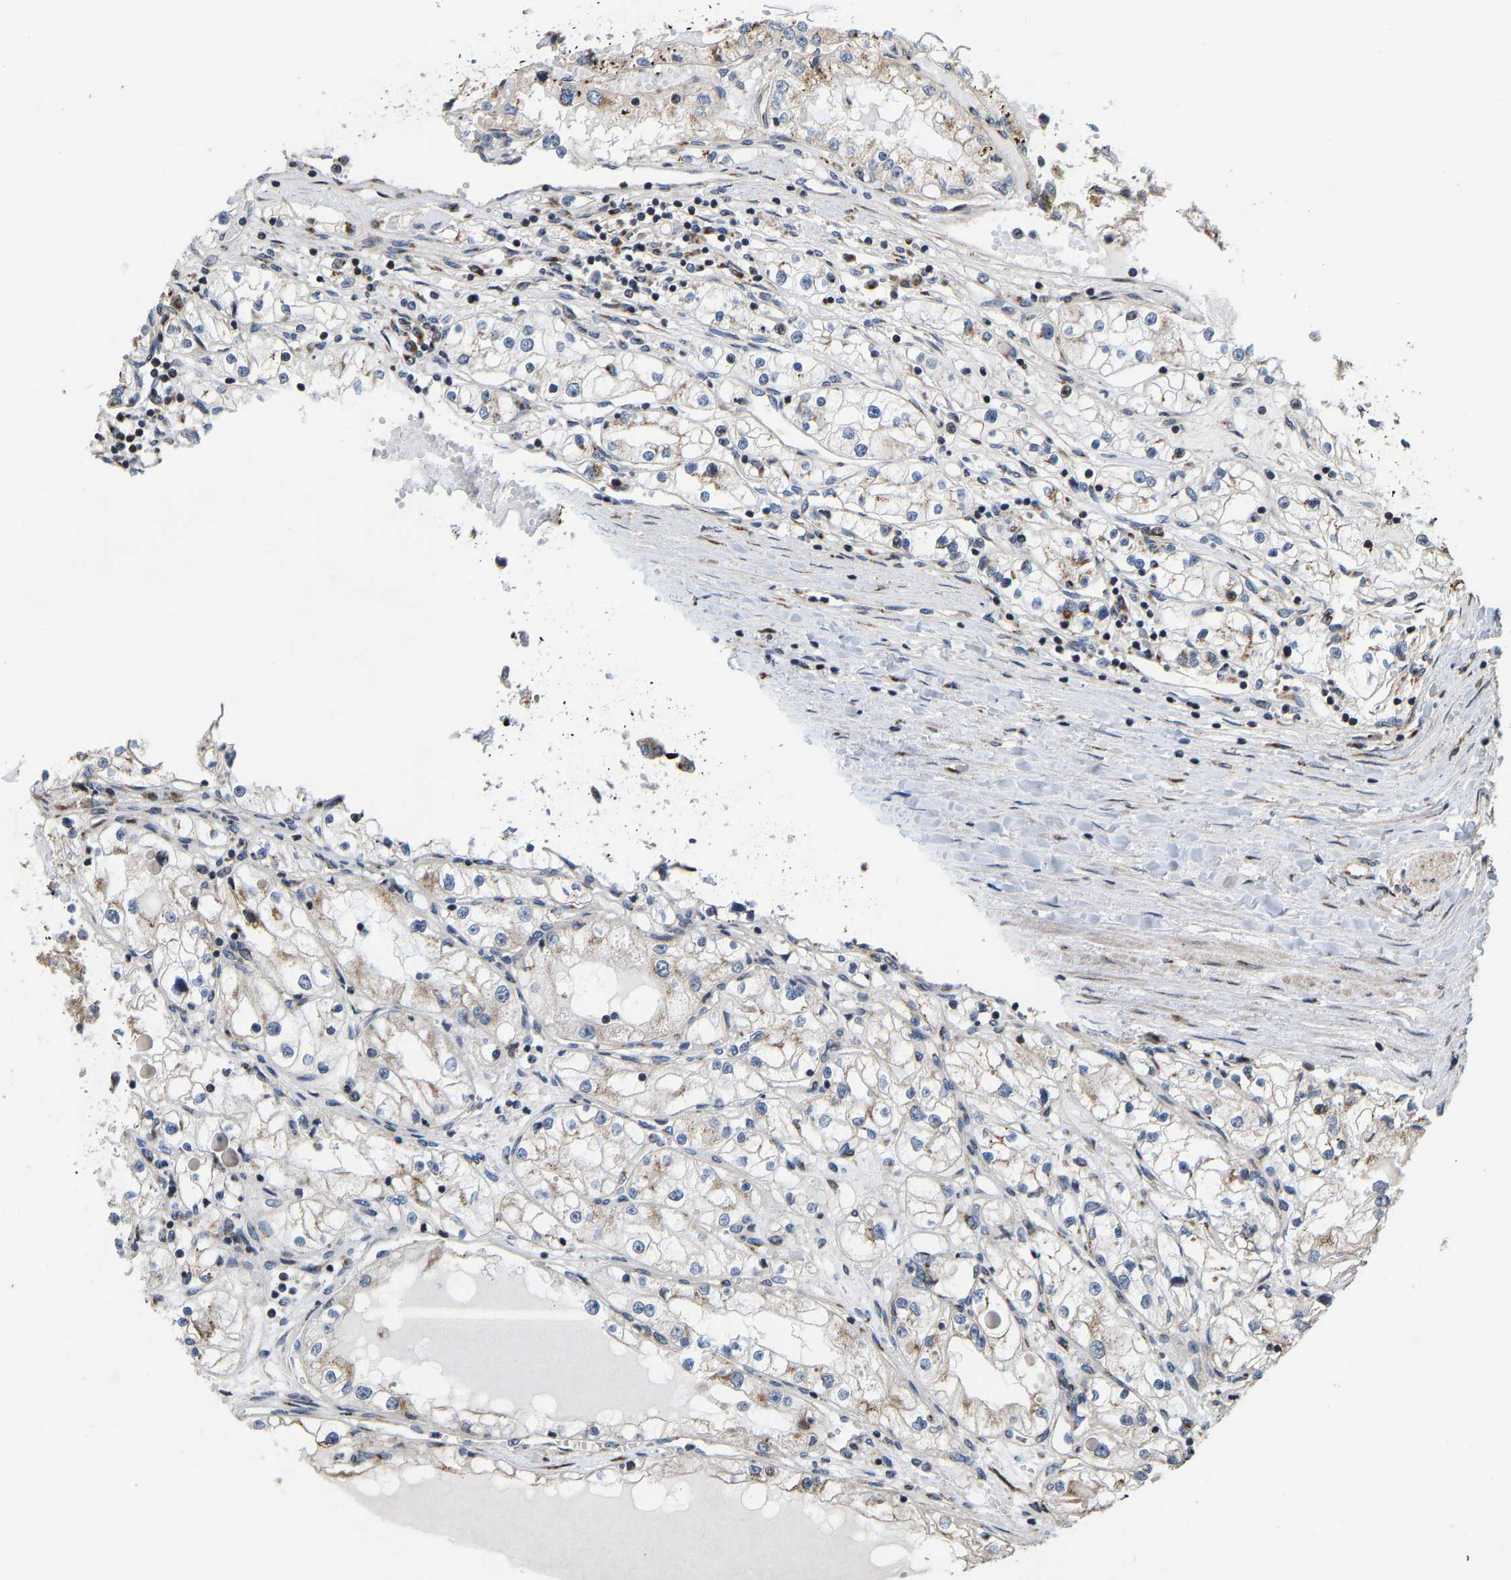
{"staining": {"intensity": "weak", "quantity": "<25%", "location": "cytoplasmic/membranous"}, "tissue": "renal cancer", "cell_type": "Tumor cells", "image_type": "cancer", "snomed": [{"axis": "morphology", "description": "Adenocarcinoma, NOS"}, {"axis": "topography", "description": "Kidney"}], "caption": "IHC of human renal adenocarcinoma shows no expression in tumor cells. (DAB IHC visualized using brightfield microscopy, high magnification).", "gene": "YIPF4", "patient": {"sex": "male", "age": 68}}